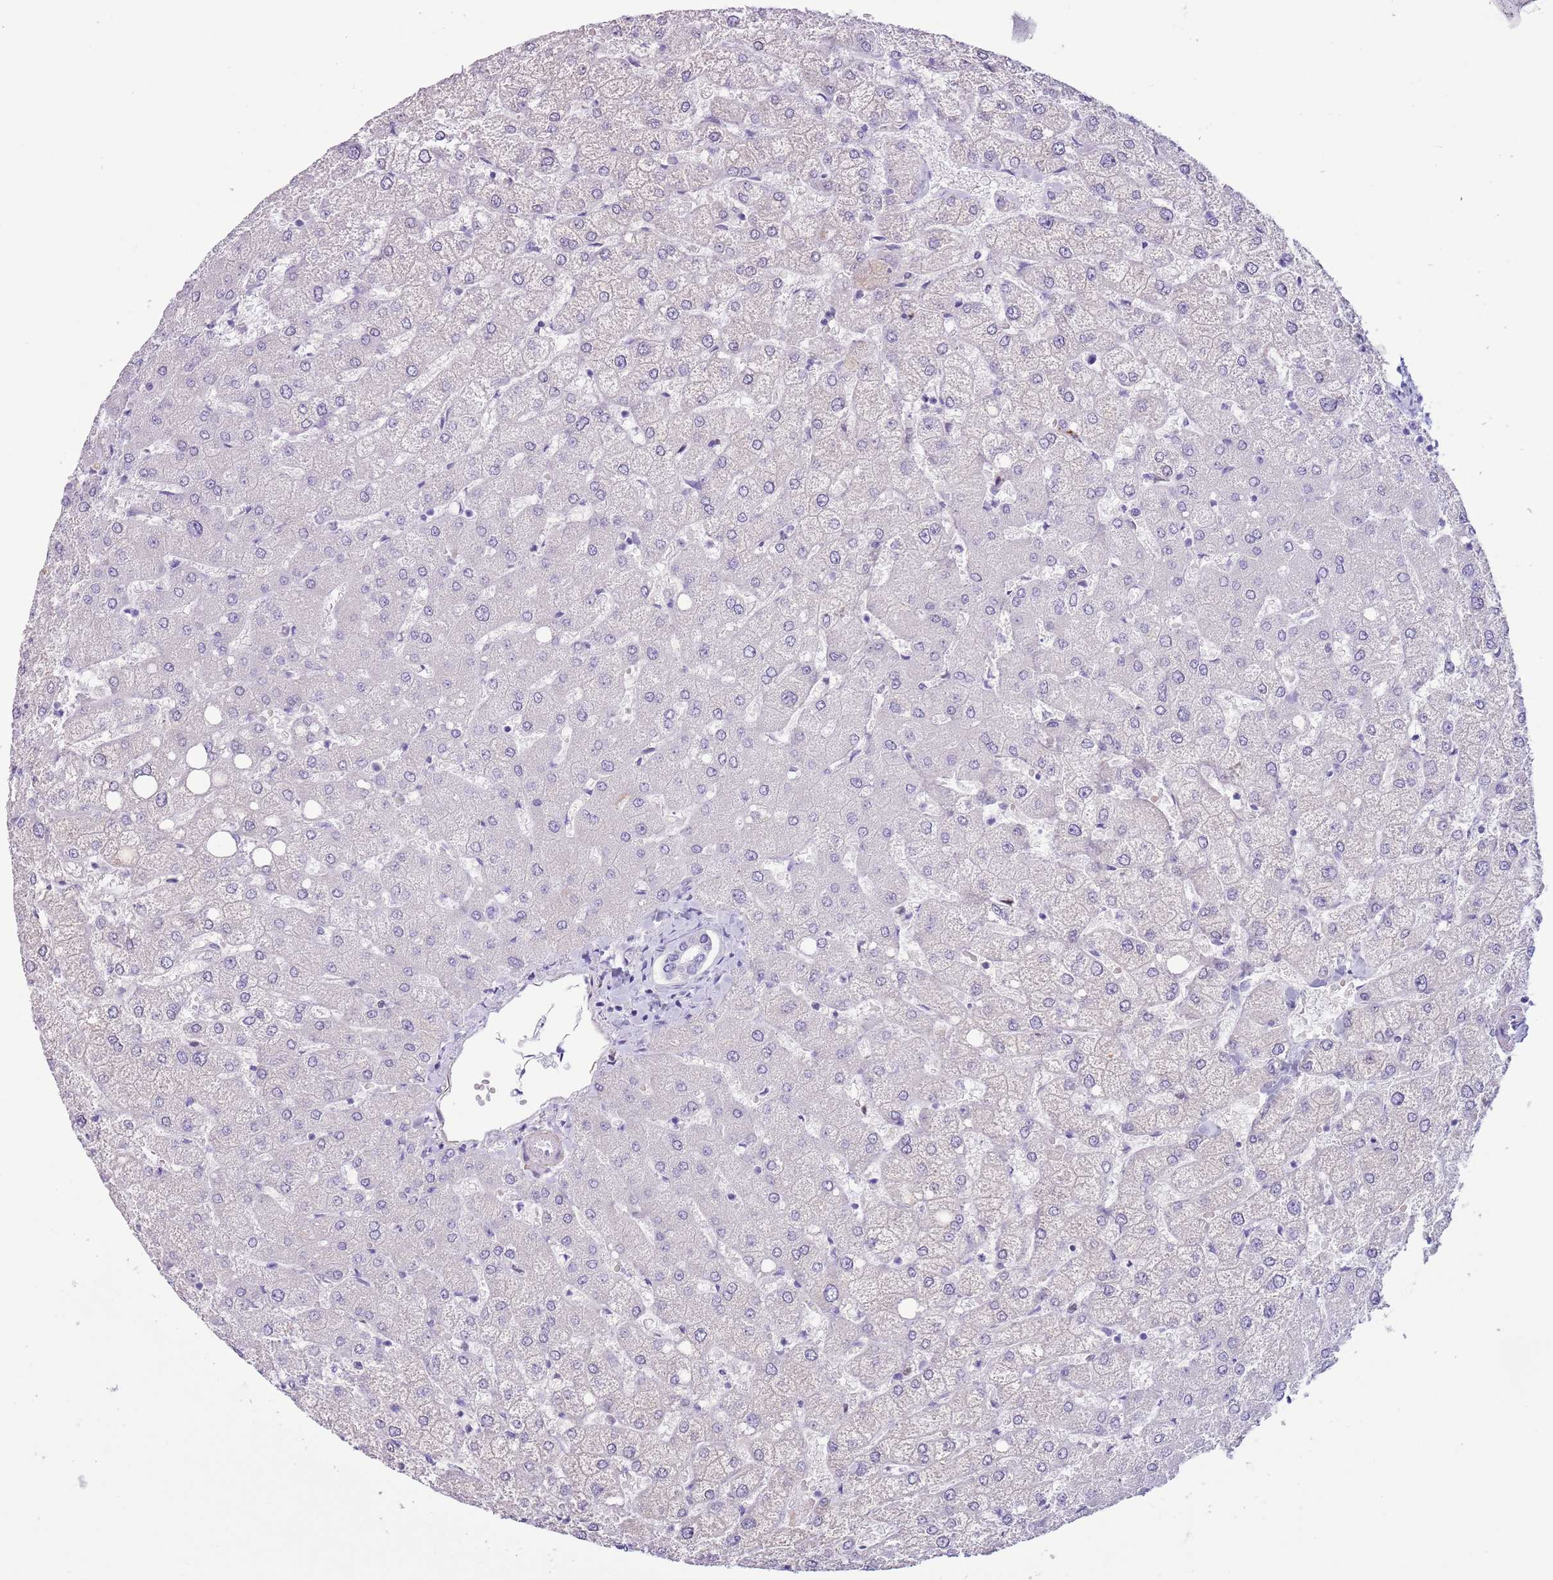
{"staining": {"intensity": "negative", "quantity": "none", "location": "none"}, "tissue": "liver", "cell_type": "Cholangiocytes", "image_type": "normal", "snomed": [{"axis": "morphology", "description": "Normal tissue, NOS"}, {"axis": "topography", "description": "Liver"}], "caption": "An immunohistochemistry (IHC) photomicrograph of normal liver is shown. There is no staining in cholangiocytes of liver.", "gene": "SLC7A14", "patient": {"sex": "female", "age": 54}}